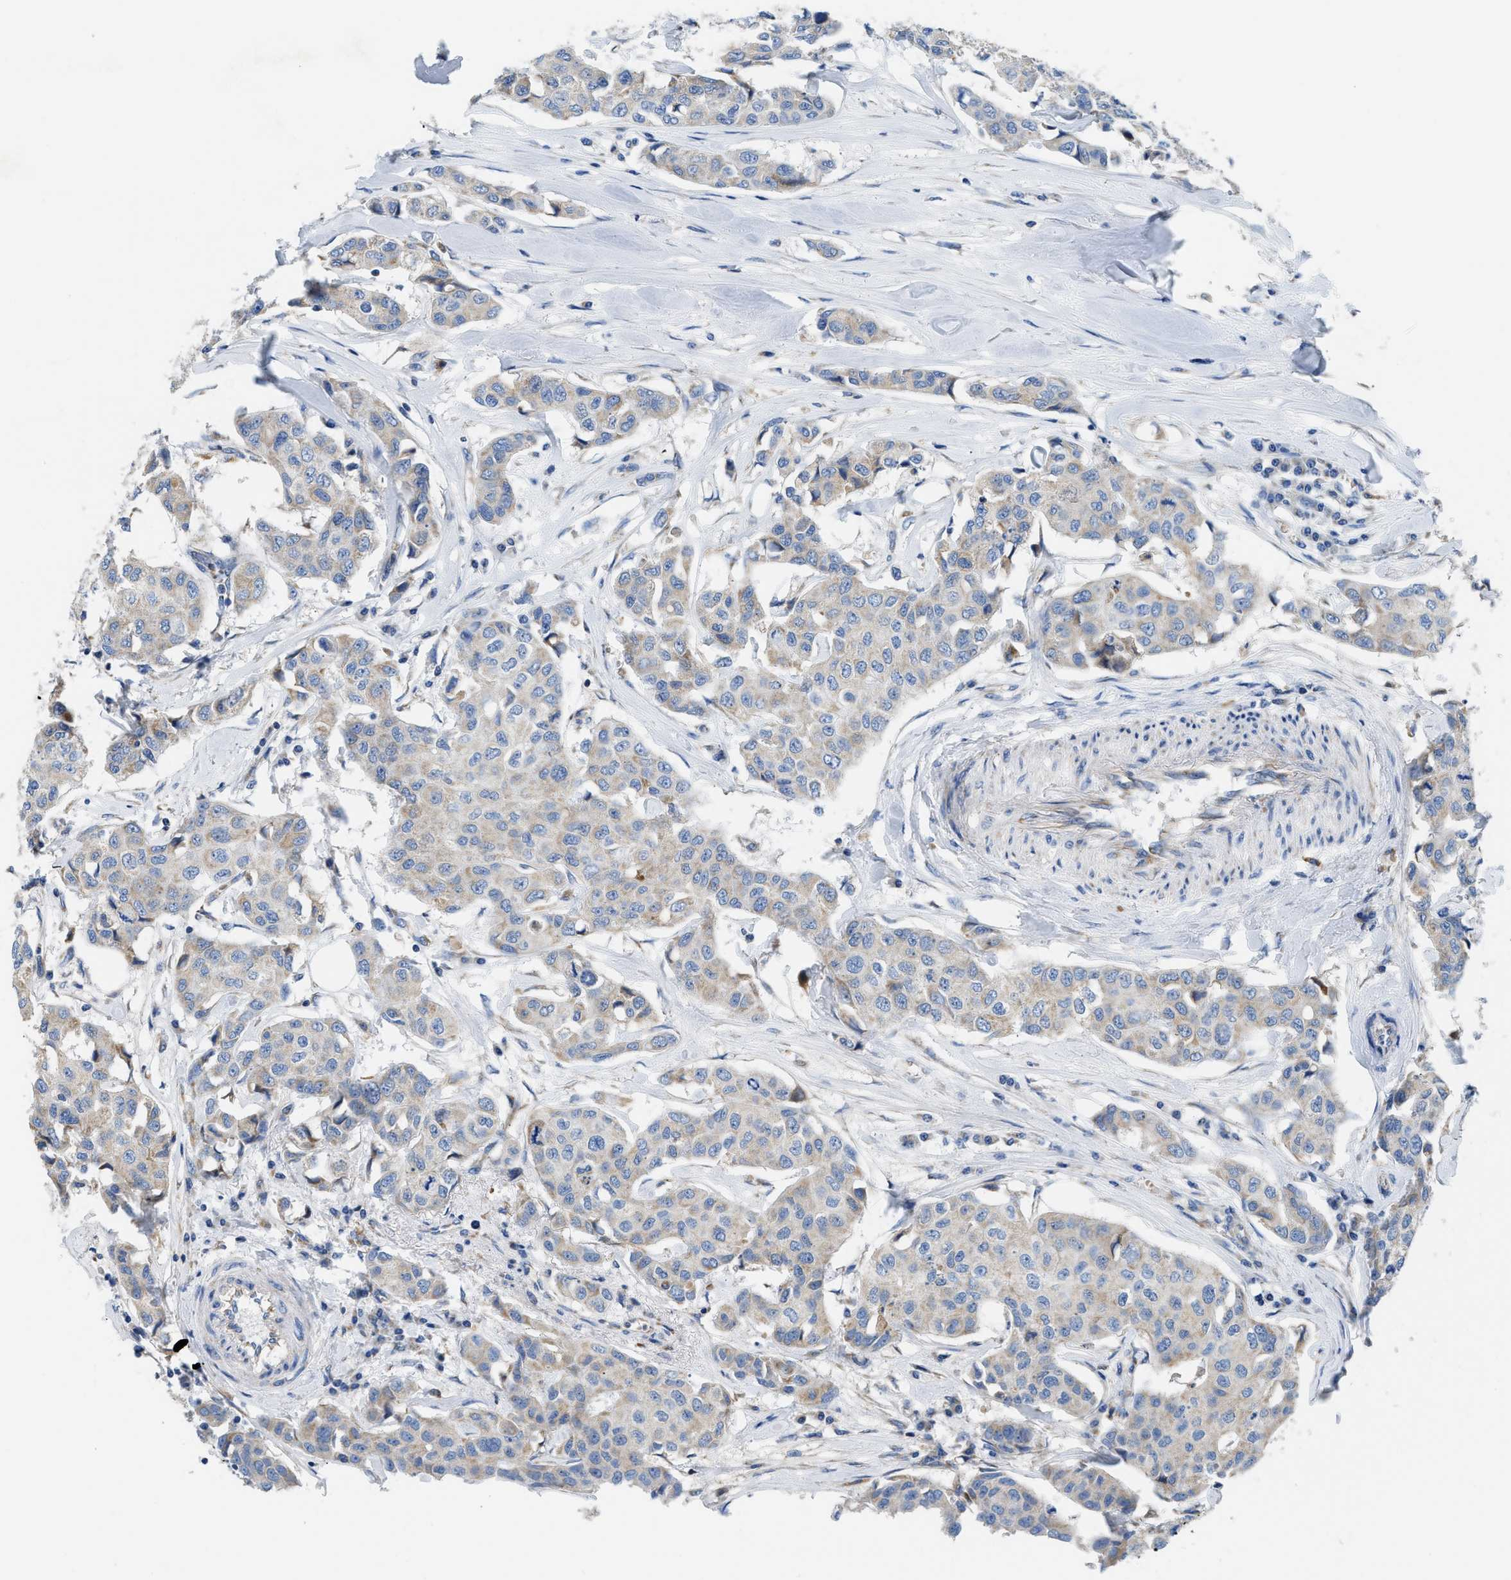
{"staining": {"intensity": "weak", "quantity": "<25%", "location": "cytoplasmic/membranous"}, "tissue": "breast cancer", "cell_type": "Tumor cells", "image_type": "cancer", "snomed": [{"axis": "morphology", "description": "Duct carcinoma"}, {"axis": "topography", "description": "Breast"}], "caption": "This is an immunohistochemistry photomicrograph of human breast cancer (intraductal carcinoma). There is no staining in tumor cells.", "gene": "SLC25A13", "patient": {"sex": "female", "age": 80}}